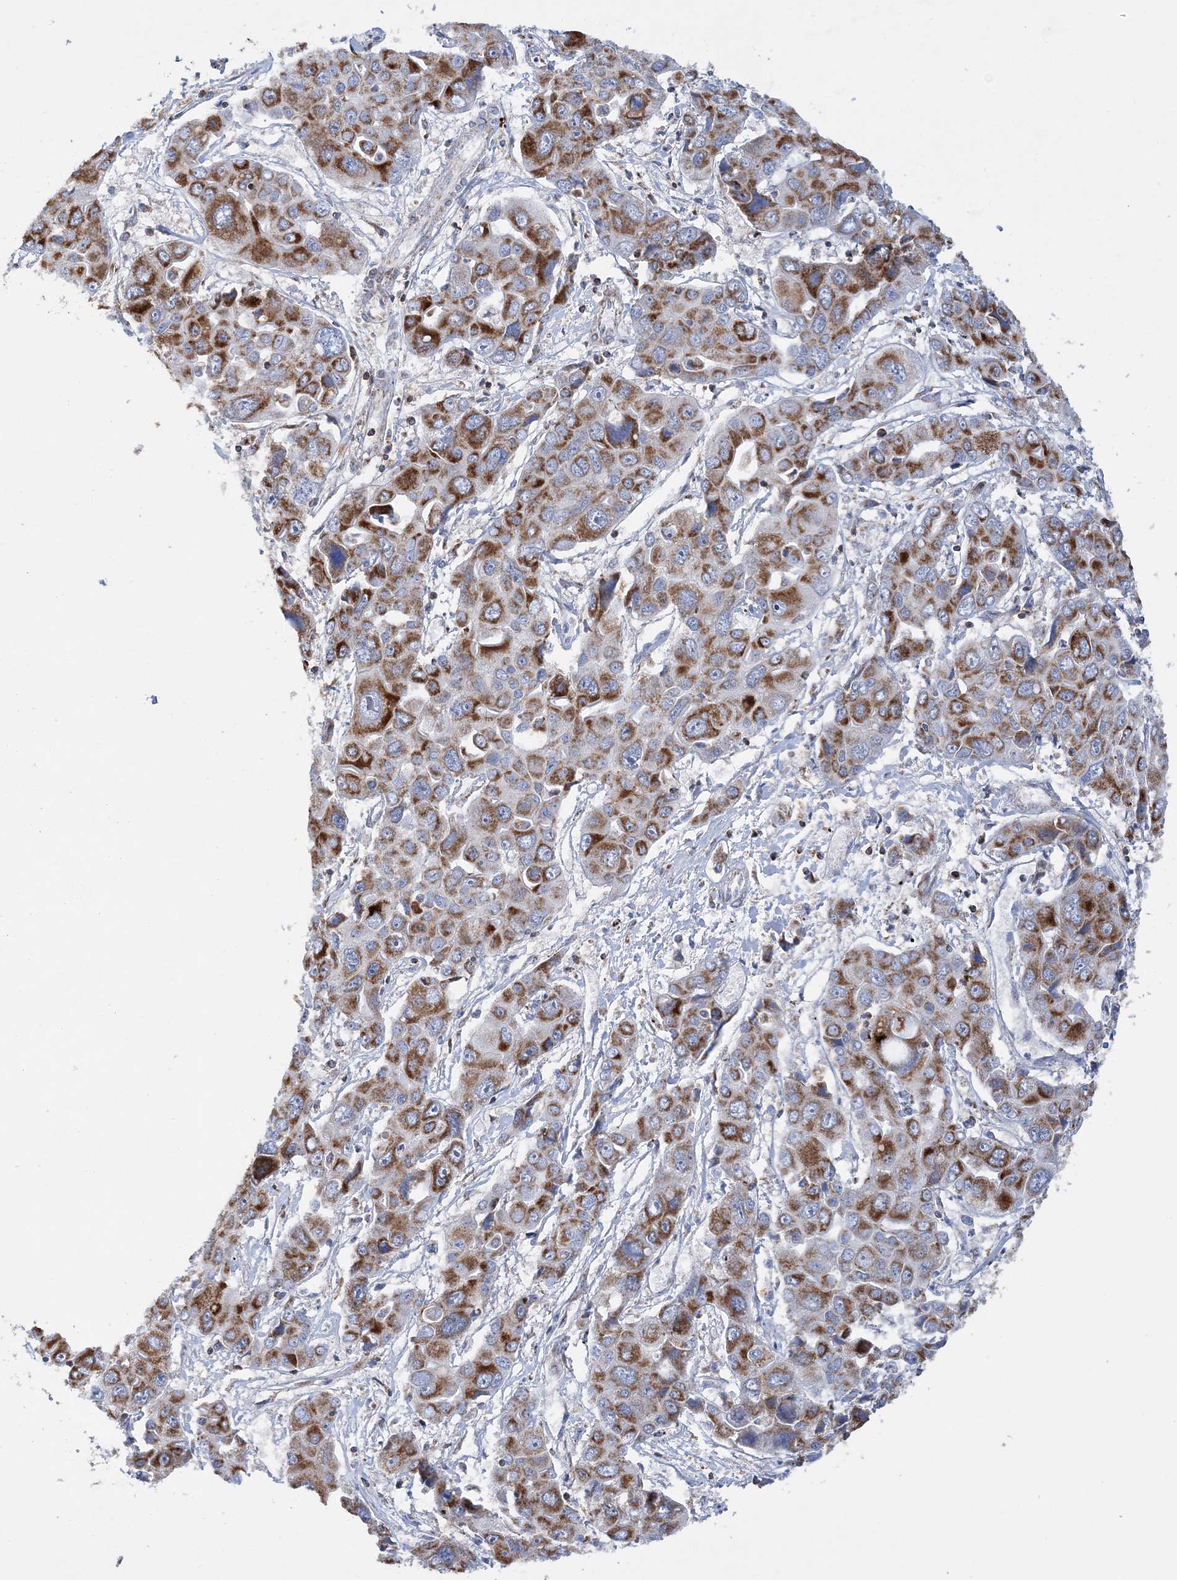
{"staining": {"intensity": "strong", "quantity": ">75%", "location": "cytoplasmic/membranous"}, "tissue": "liver cancer", "cell_type": "Tumor cells", "image_type": "cancer", "snomed": [{"axis": "morphology", "description": "Cholangiocarcinoma"}, {"axis": "topography", "description": "Liver"}], "caption": "Liver cancer (cholangiocarcinoma) stained for a protein displays strong cytoplasmic/membranous positivity in tumor cells.", "gene": "TTC32", "patient": {"sex": "male", "age": 67}}